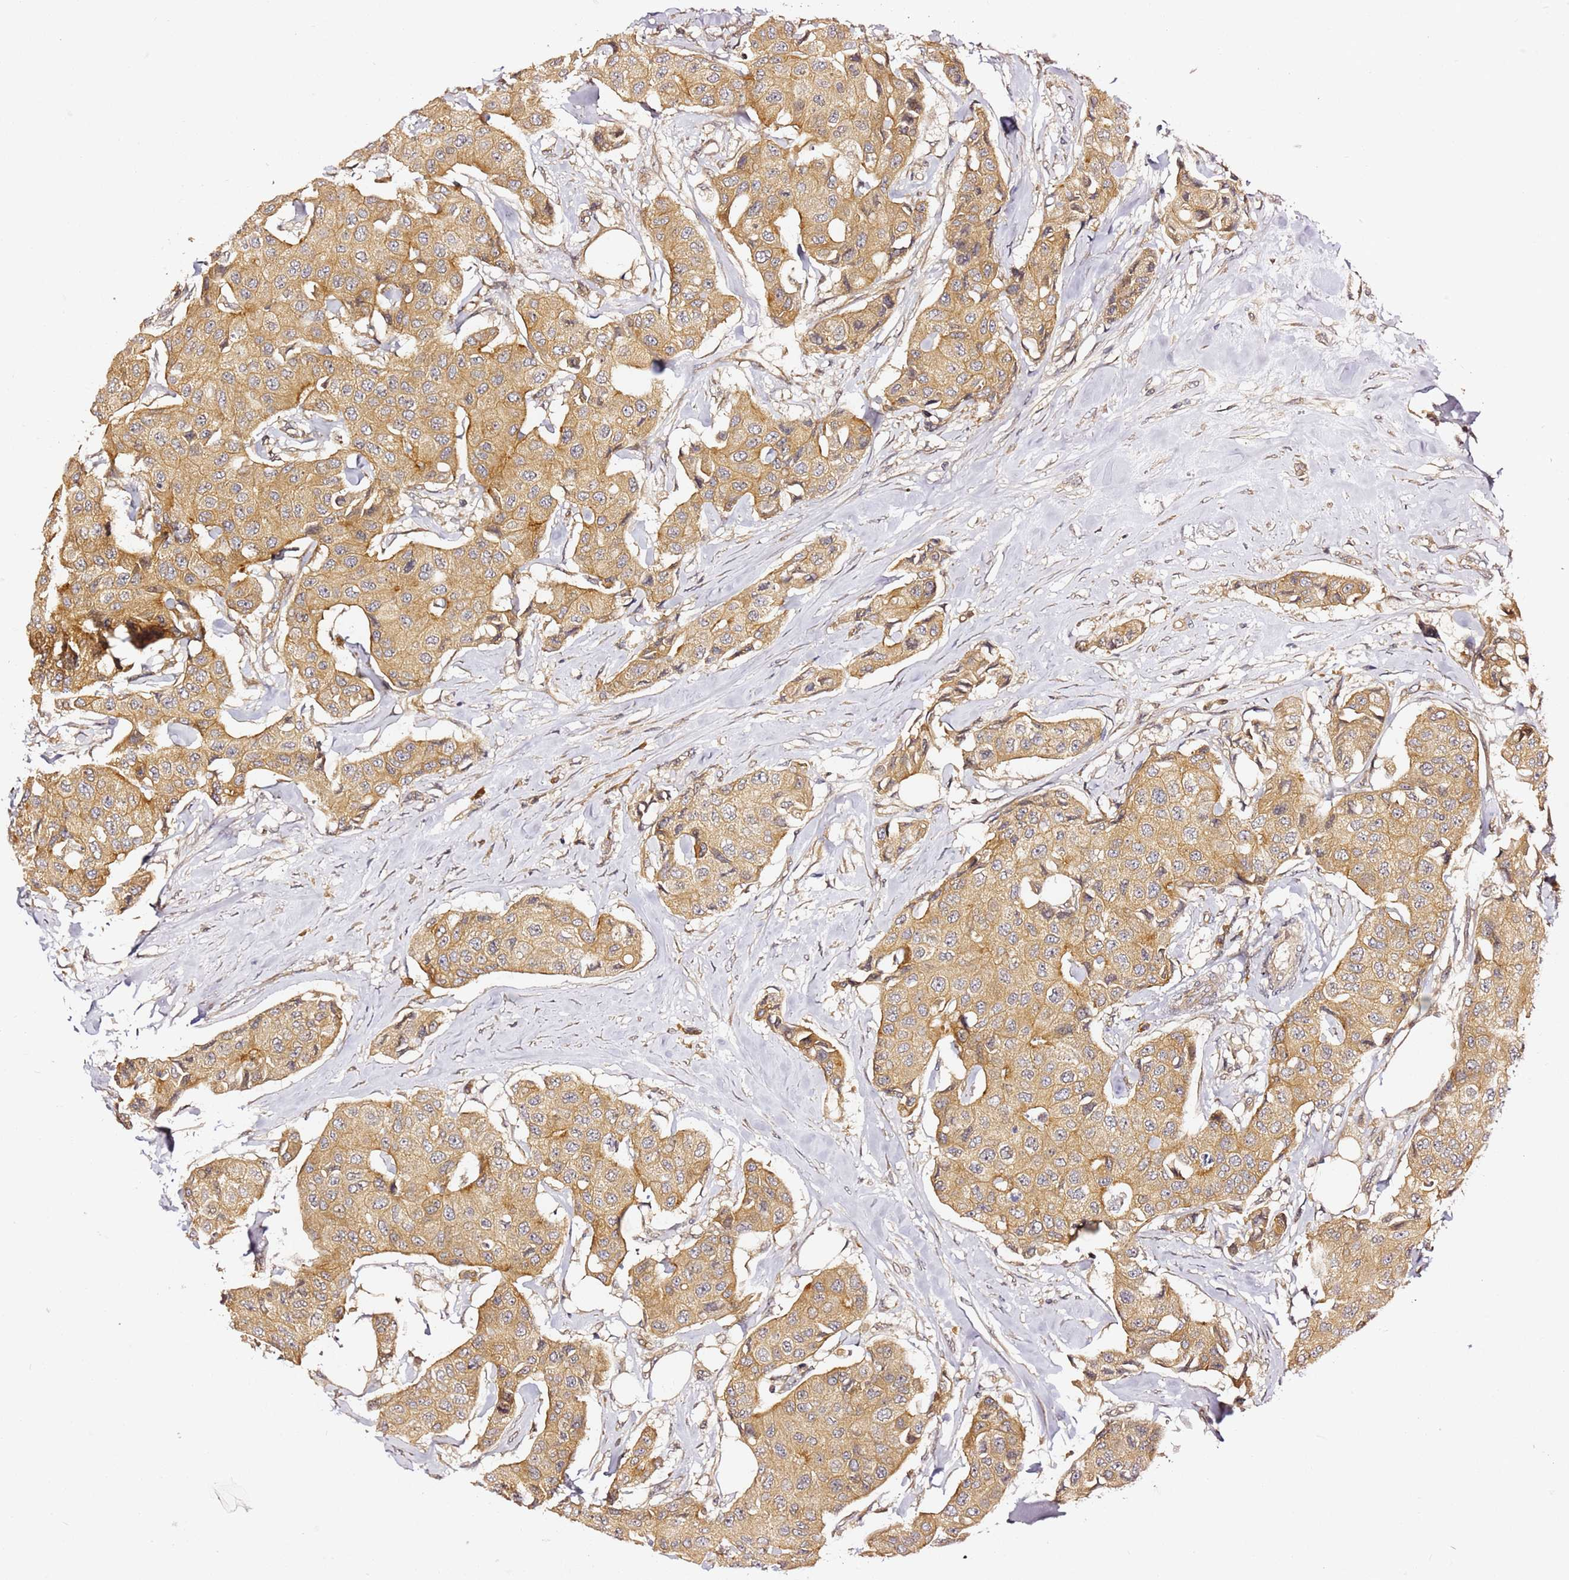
{"staining": {"intensity": "moderate", "quantity": ">75%", "location": "cytoplasmic/membranous"}, "tissue": "breast cancer", "cell_type": "Tumor cells", "image_type": "cancer", "snomed": [{"axis": "morphology", "description": "Duct carcinoma"}, {"axis": "topography", "description": "Breast"}], "caption": "High-magnification brightfield microscopy of invasive ductal carcinoma (breast) stained with DAB (3,3'-diaminobenzidine) (brown) and counterstained with hematoxylin (blue). tumor cells exhibit moderate cytoplasmic/membranous positivity is seen in about>75% of cells.", "gene": "OSBPL2", "patient": {"sex": "female", "age": 80}}